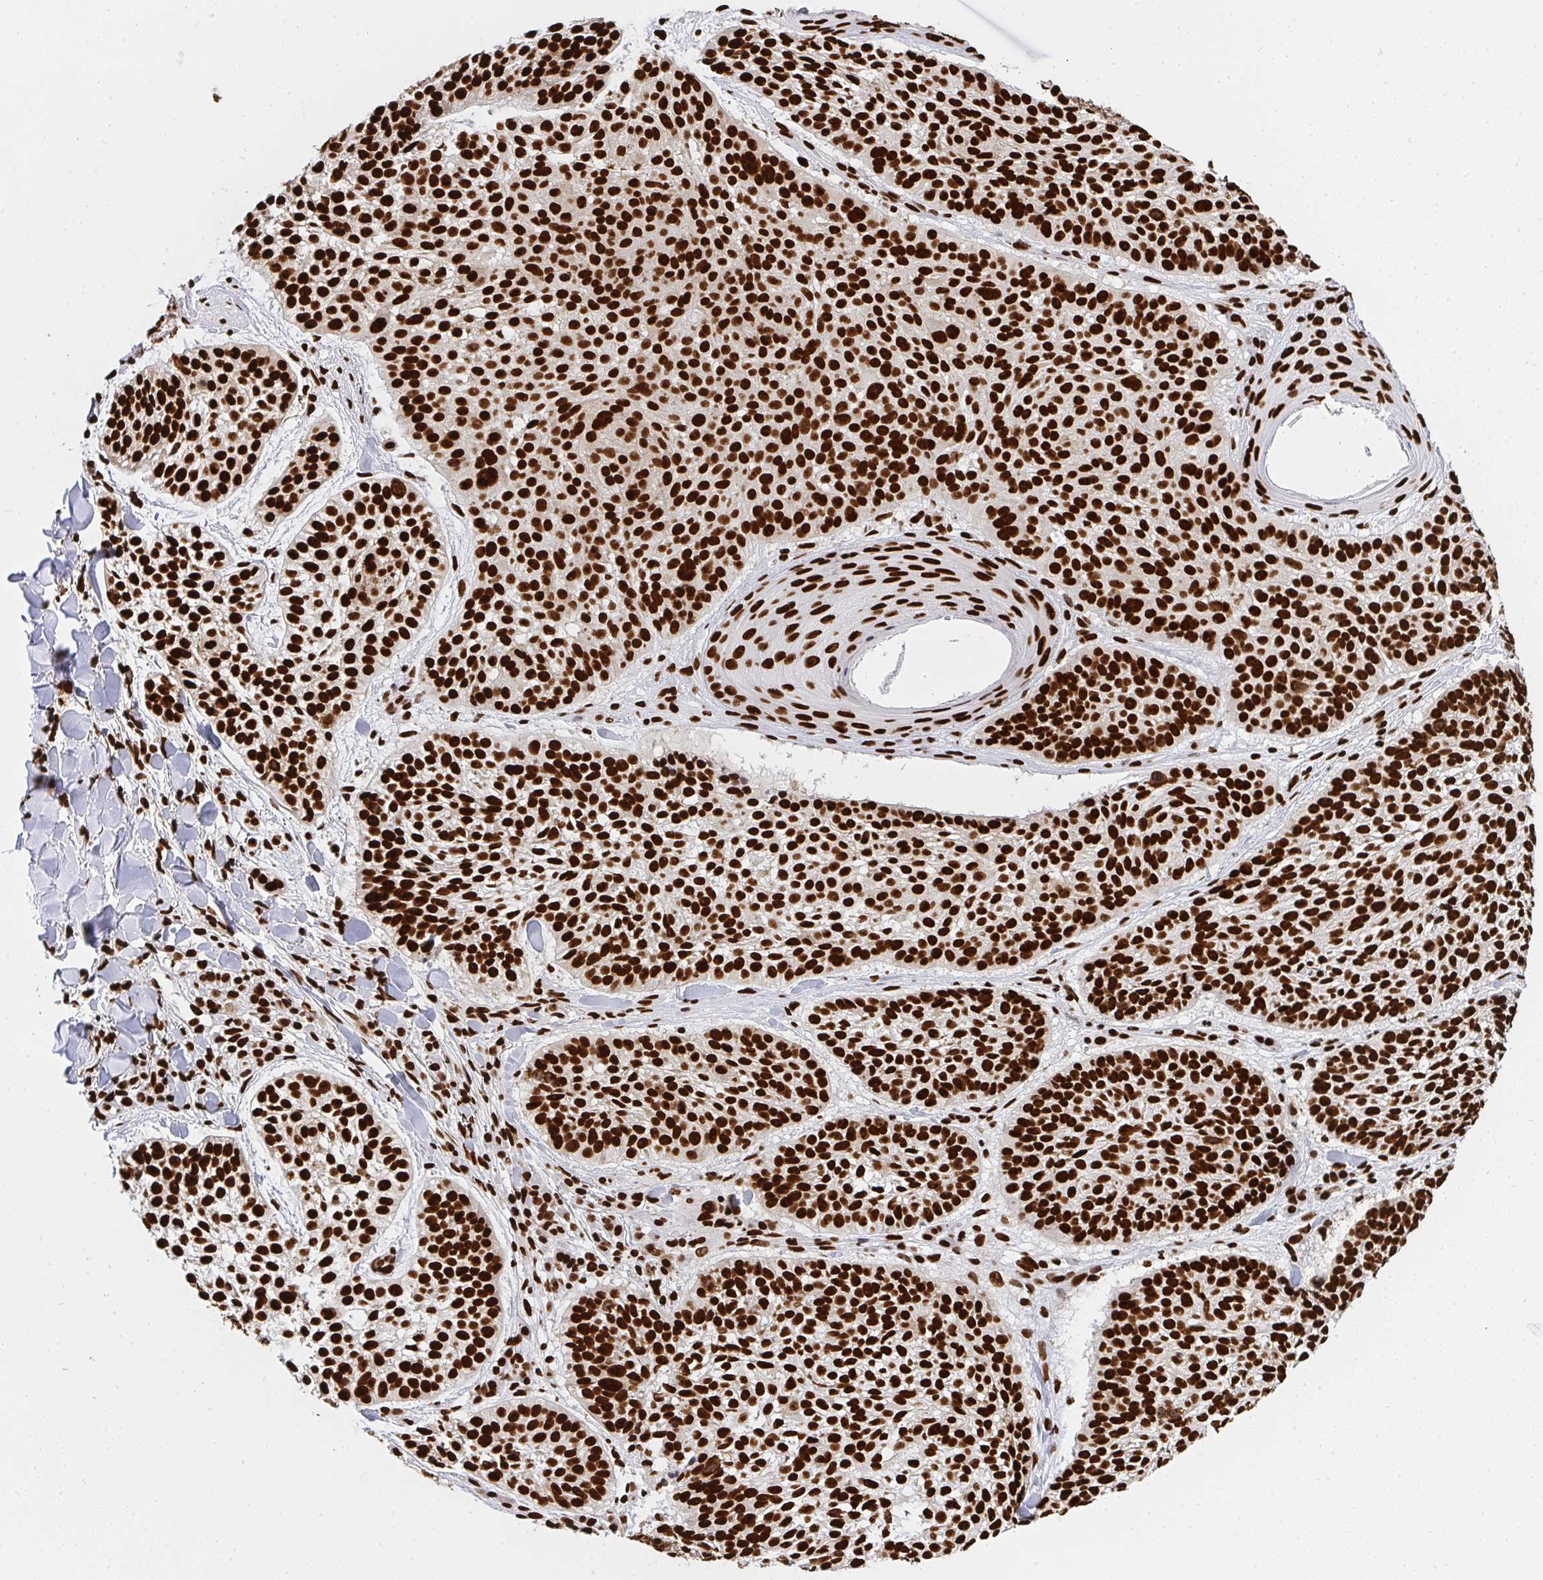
{"staining": {"intensity": "strong", "quantity": ">75%", "location": "nuclear"}, "tissue": "skin cancer", "cell_type": "Tumor cells", "image_type": "cancer", "snomed": [{"axis": "morphology", "description": "Basal cell carcinoma"}, {"axis": "topography", "description": "Skin"}, {"axis": "topography", "description": "Skin of scalp"}], "caption": "The photomicrograph reveals a brown stain indicating the presence of a protein in the nuclear of tumor cells in basal cell carcinoma (skin).", "gene": "HNRNPL", "patient": {"sex": "female", "age": 45}}